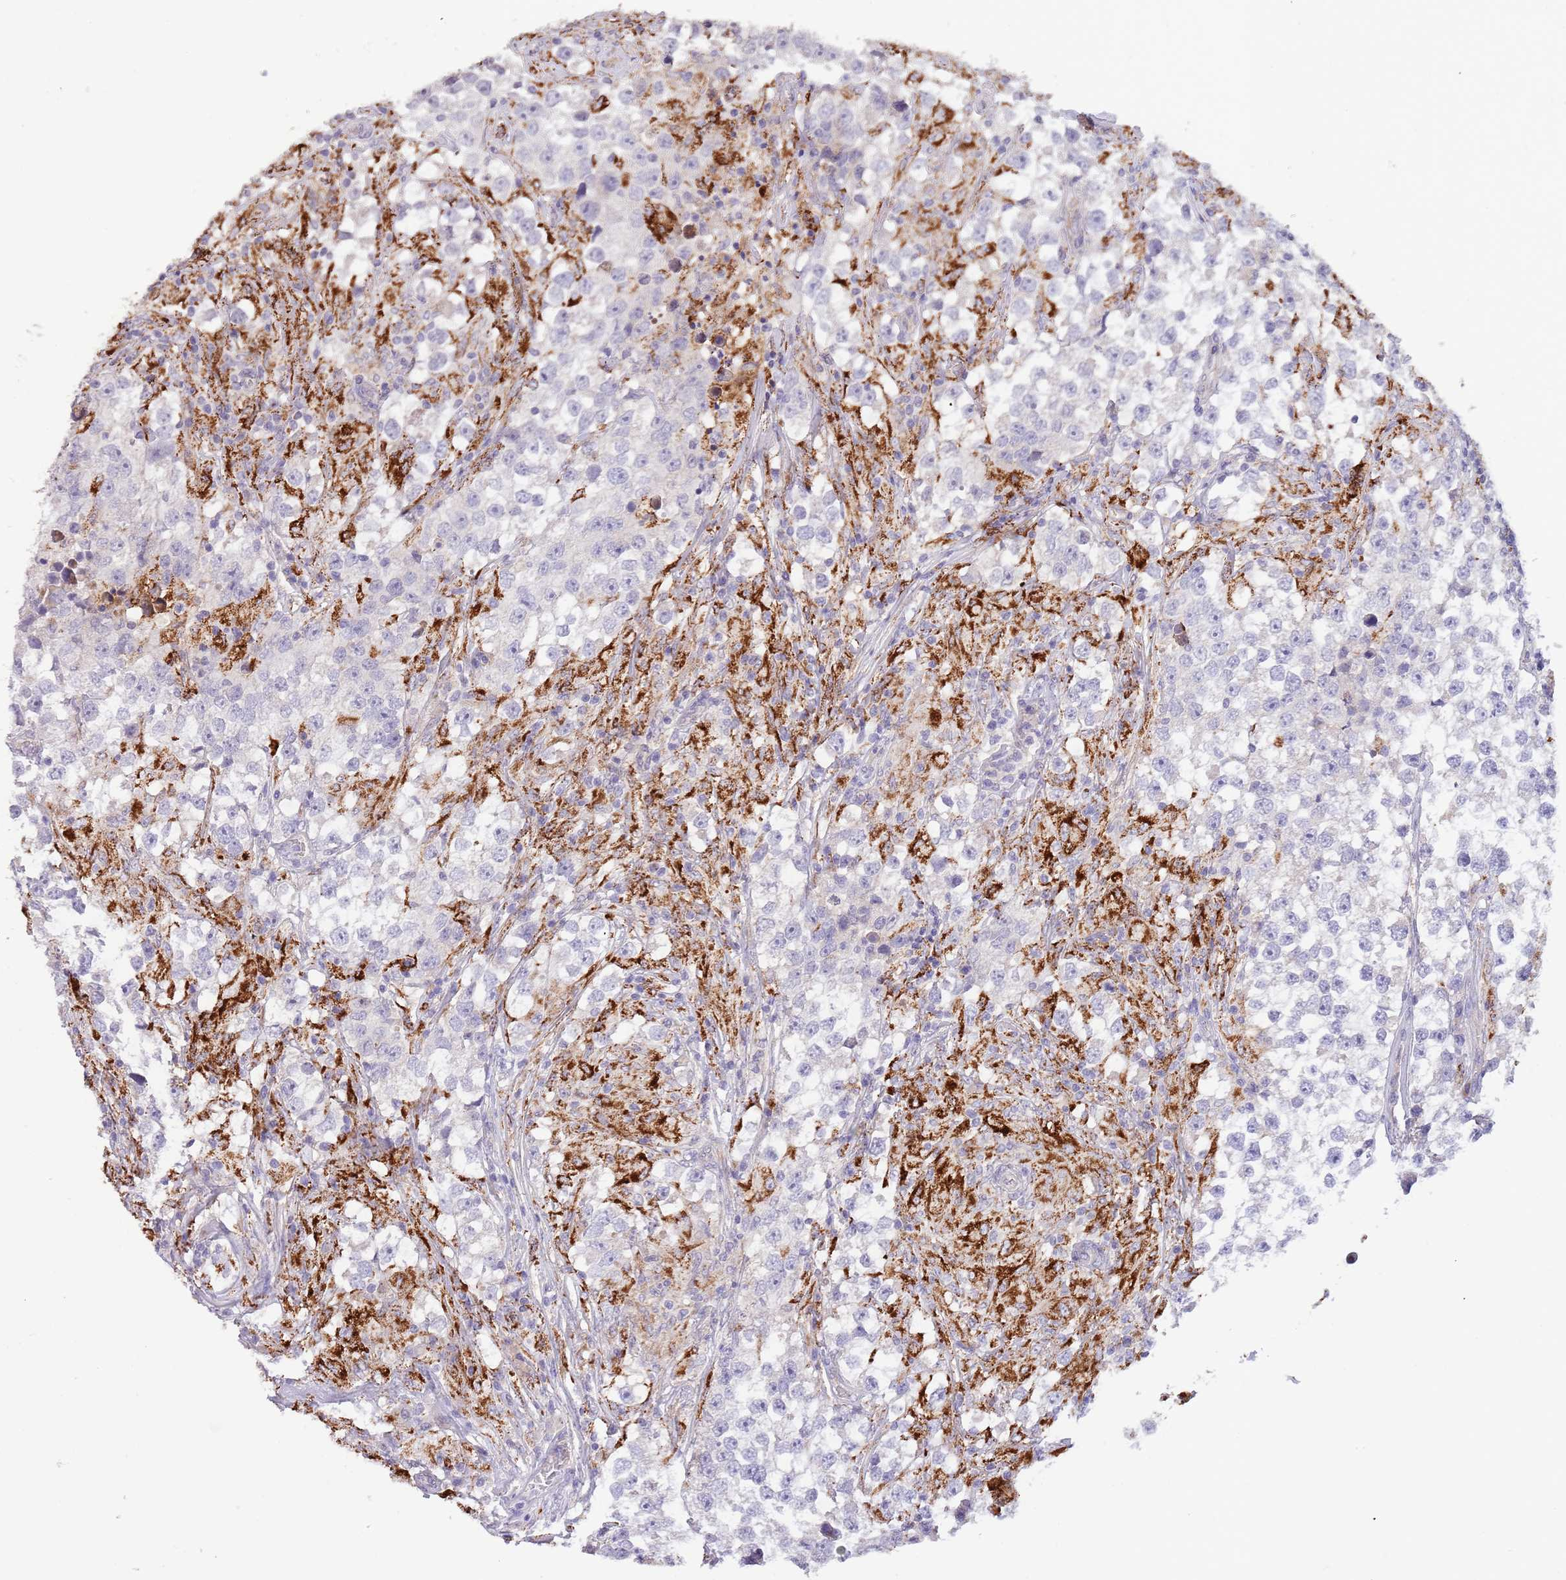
{"staining": {"intensity": "negative", "quantity": "none", "location": "none"}, "tissue": "testis cancer", "cell_type": "Tumor cells", "image_type": "cancer", "snomed": [{"axis": "morphology", "description": "Seminoma, NOS"}, {"axis": "topography", "description": "Testis"}], "caption": "DAB immunohistochemical staining of human testis cancer (seminoma) exhibits no significant staining in tumor cells.", "gene": "ZNF658", "patient": {"sex": "male", "age": 46}}